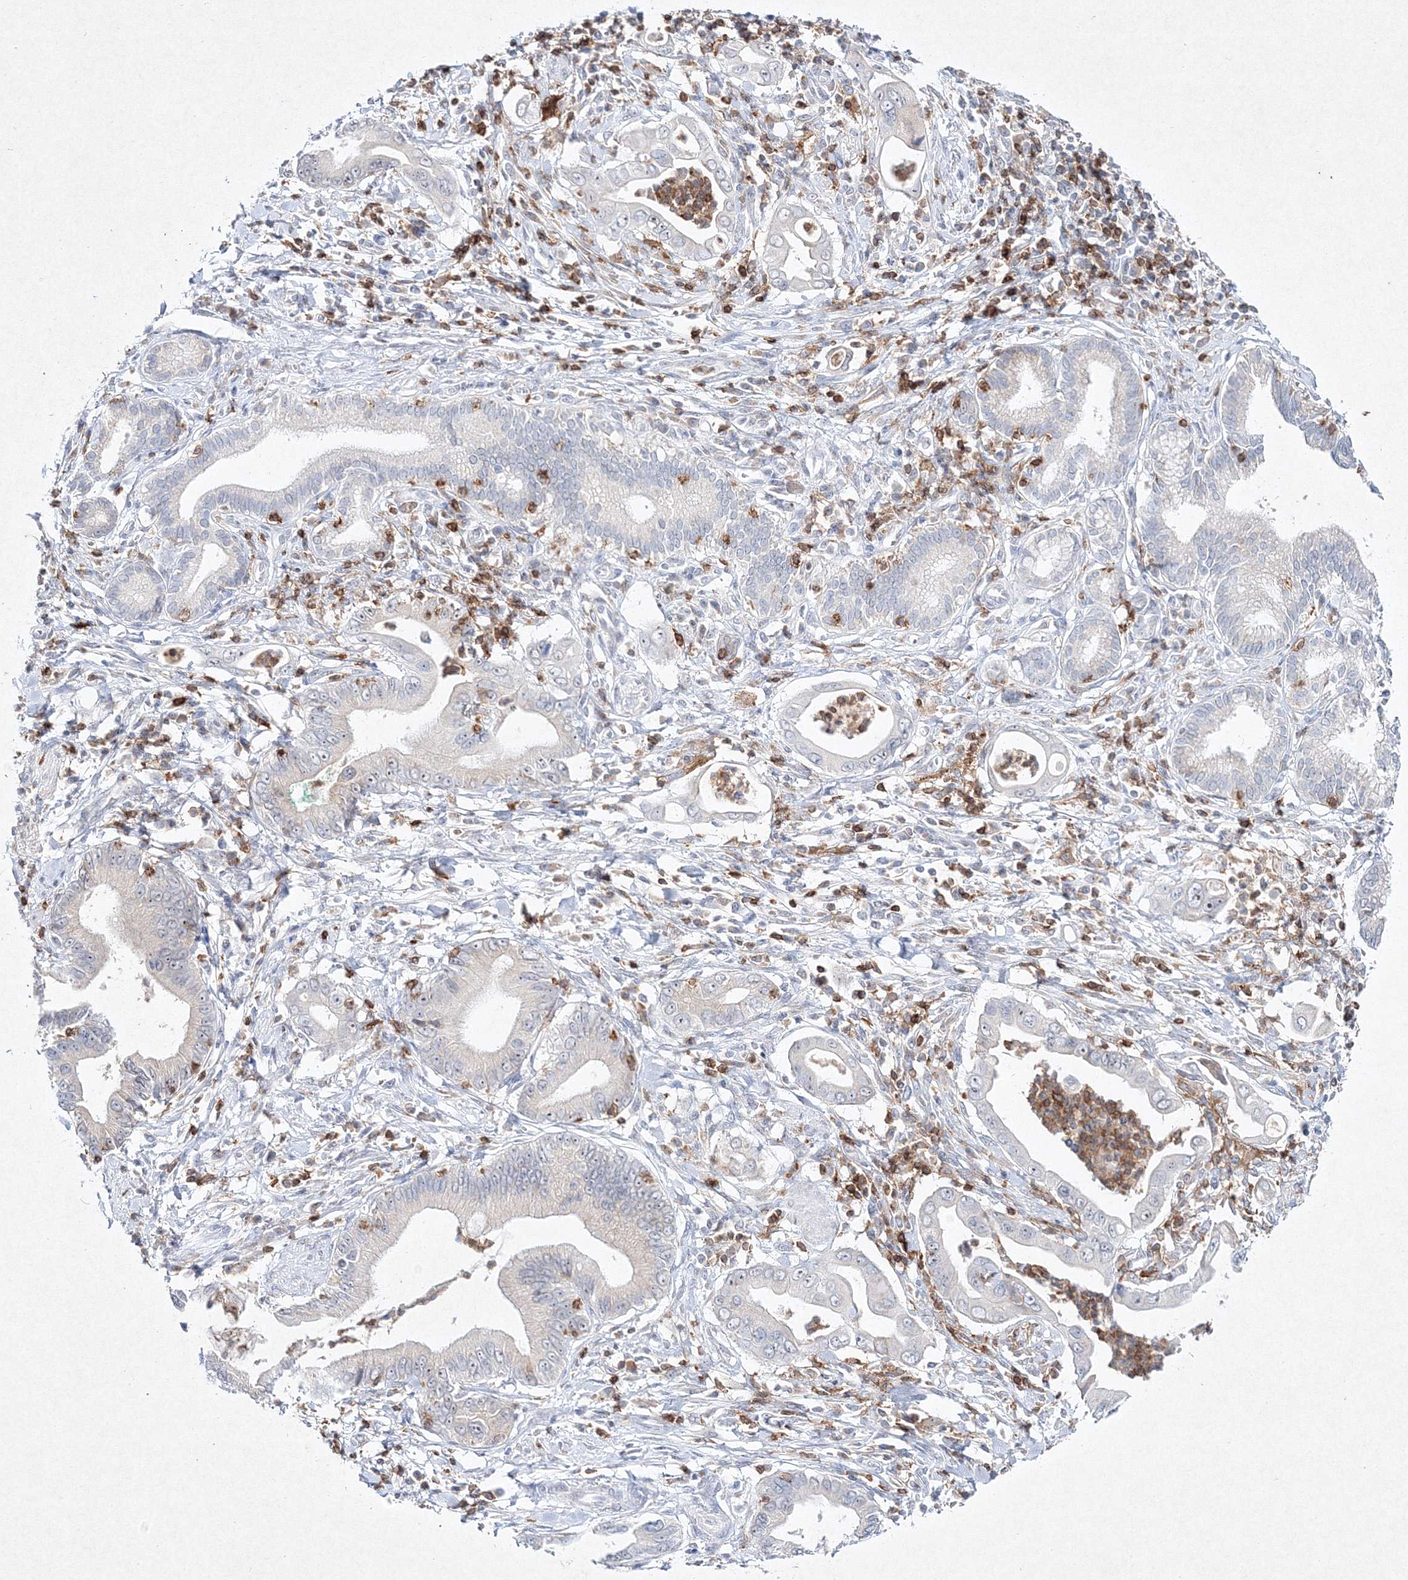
{"staining": {"intensity": "negative", "quantity": "none", "location": "none"}, "tissue": "pancreatic cancer", "cell_type": "Tumor cells", "image_type": "cancer", "snomed": [{"axis": "morphology", "description": "Adenocarcinoma, NOS"}, {"axis": "topography", "description": "Pancreas"}], "caption": "High power microscopy image of an IHC image of pancreatic adenocarcinoma, revealing no significant expression in tumor cells. (DAB (3,3'-diaminobenzidine) immunohistochemistry (IHC) with hematoxylin counter stain).", "gene": "HCST", "patient": {"sex": "male", "age": 78}}